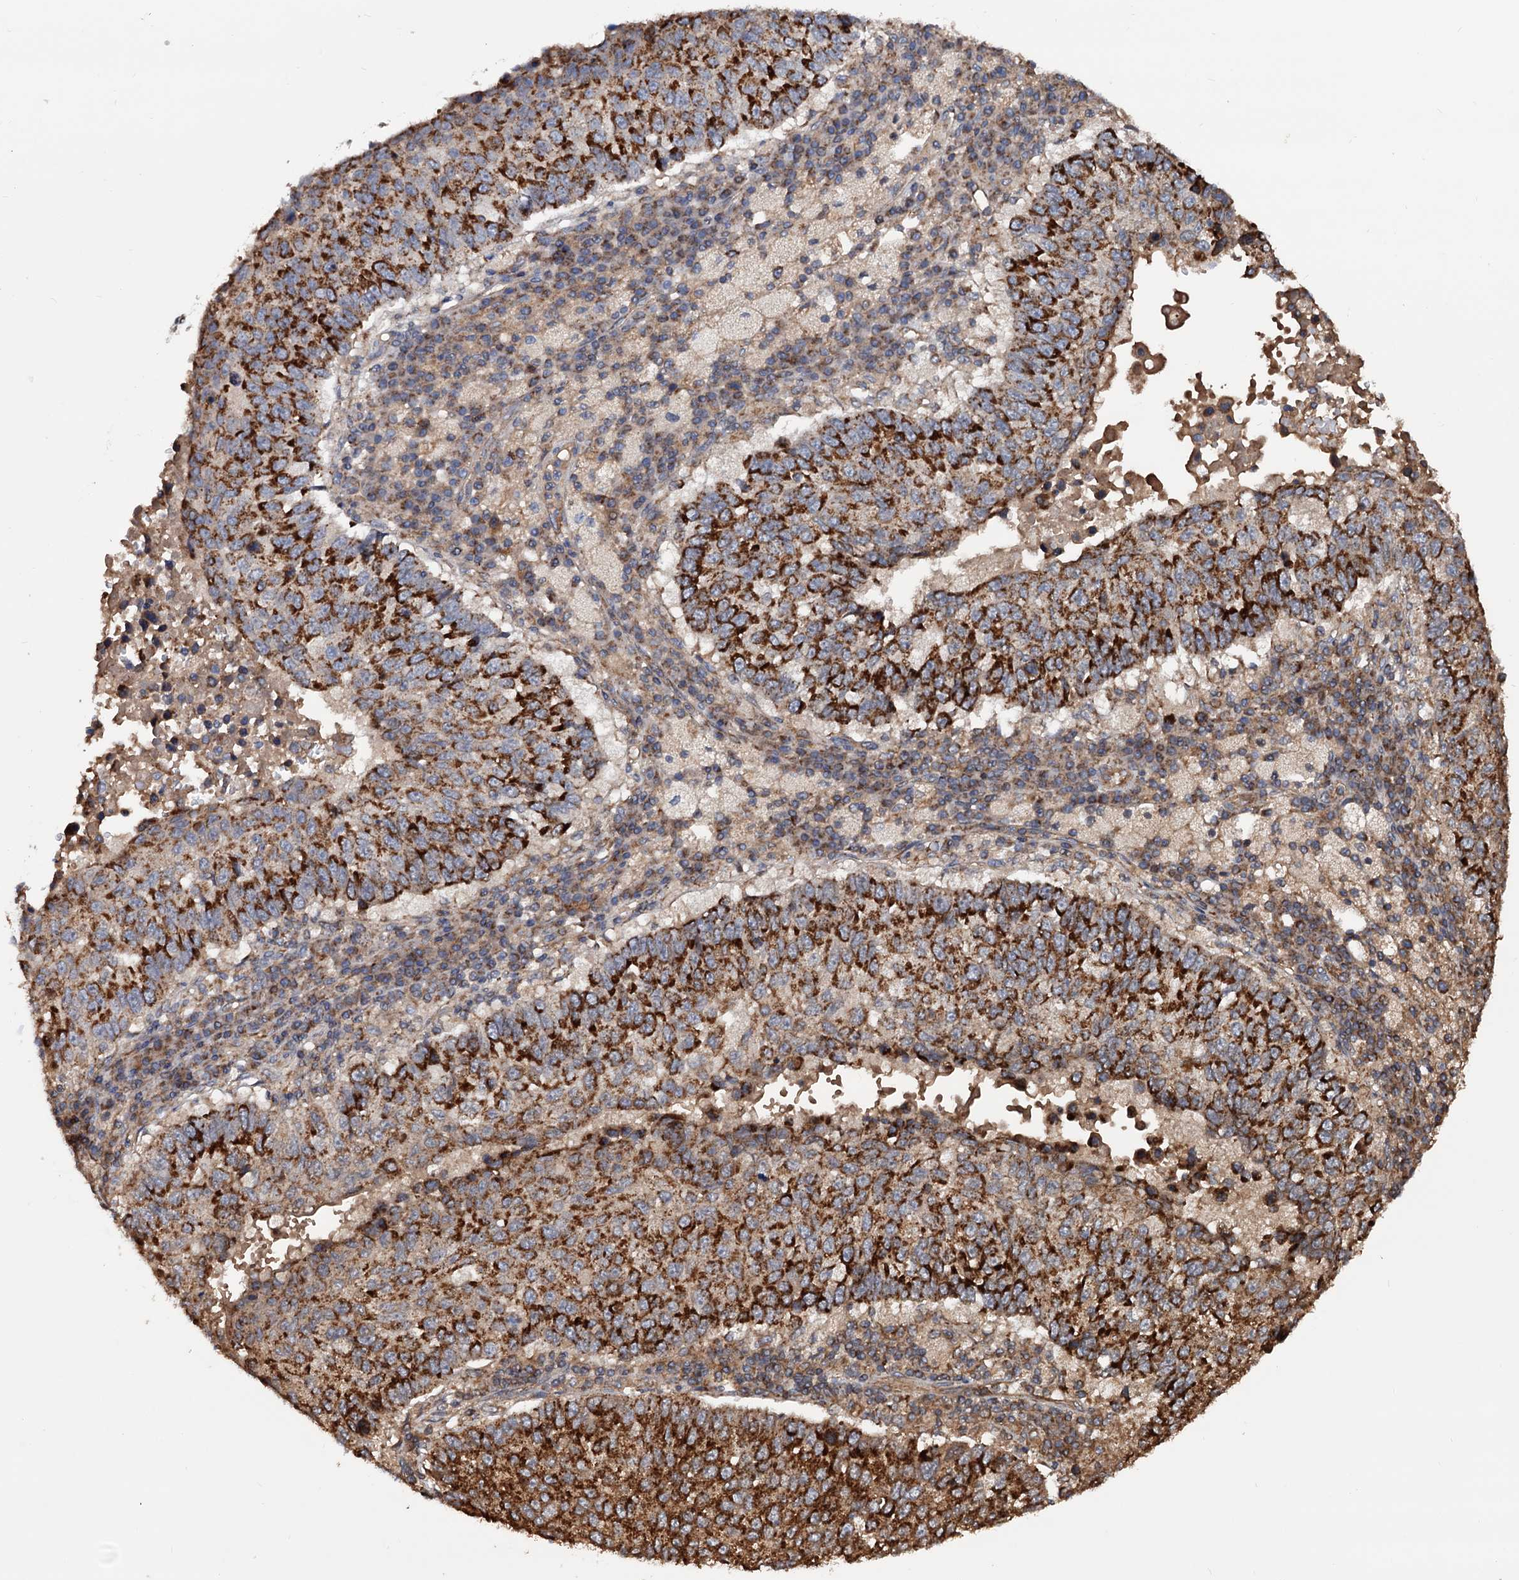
{"staining": {"intensity": "strong", "quantity": ">75%", "location": "cytoplasmic/membranous"}, "tissue": "lung cancer", "cell_type": "Tumor cells", "image_type": "cancer", "snomed": [{"axis": "morphology", "description": "Squamous cell carcinoma, NOS"}, {"axis": "topography", "description": "Lung"}], "caption": "Immunohistochemical staining of squamous cell carcinoma (lung) displays high levels of strong cytoplasmic/membranous protein staining in about >75% of tumor cells.", "gene": "MRPL42", "patient": {"sex": "male", "age": 73}}